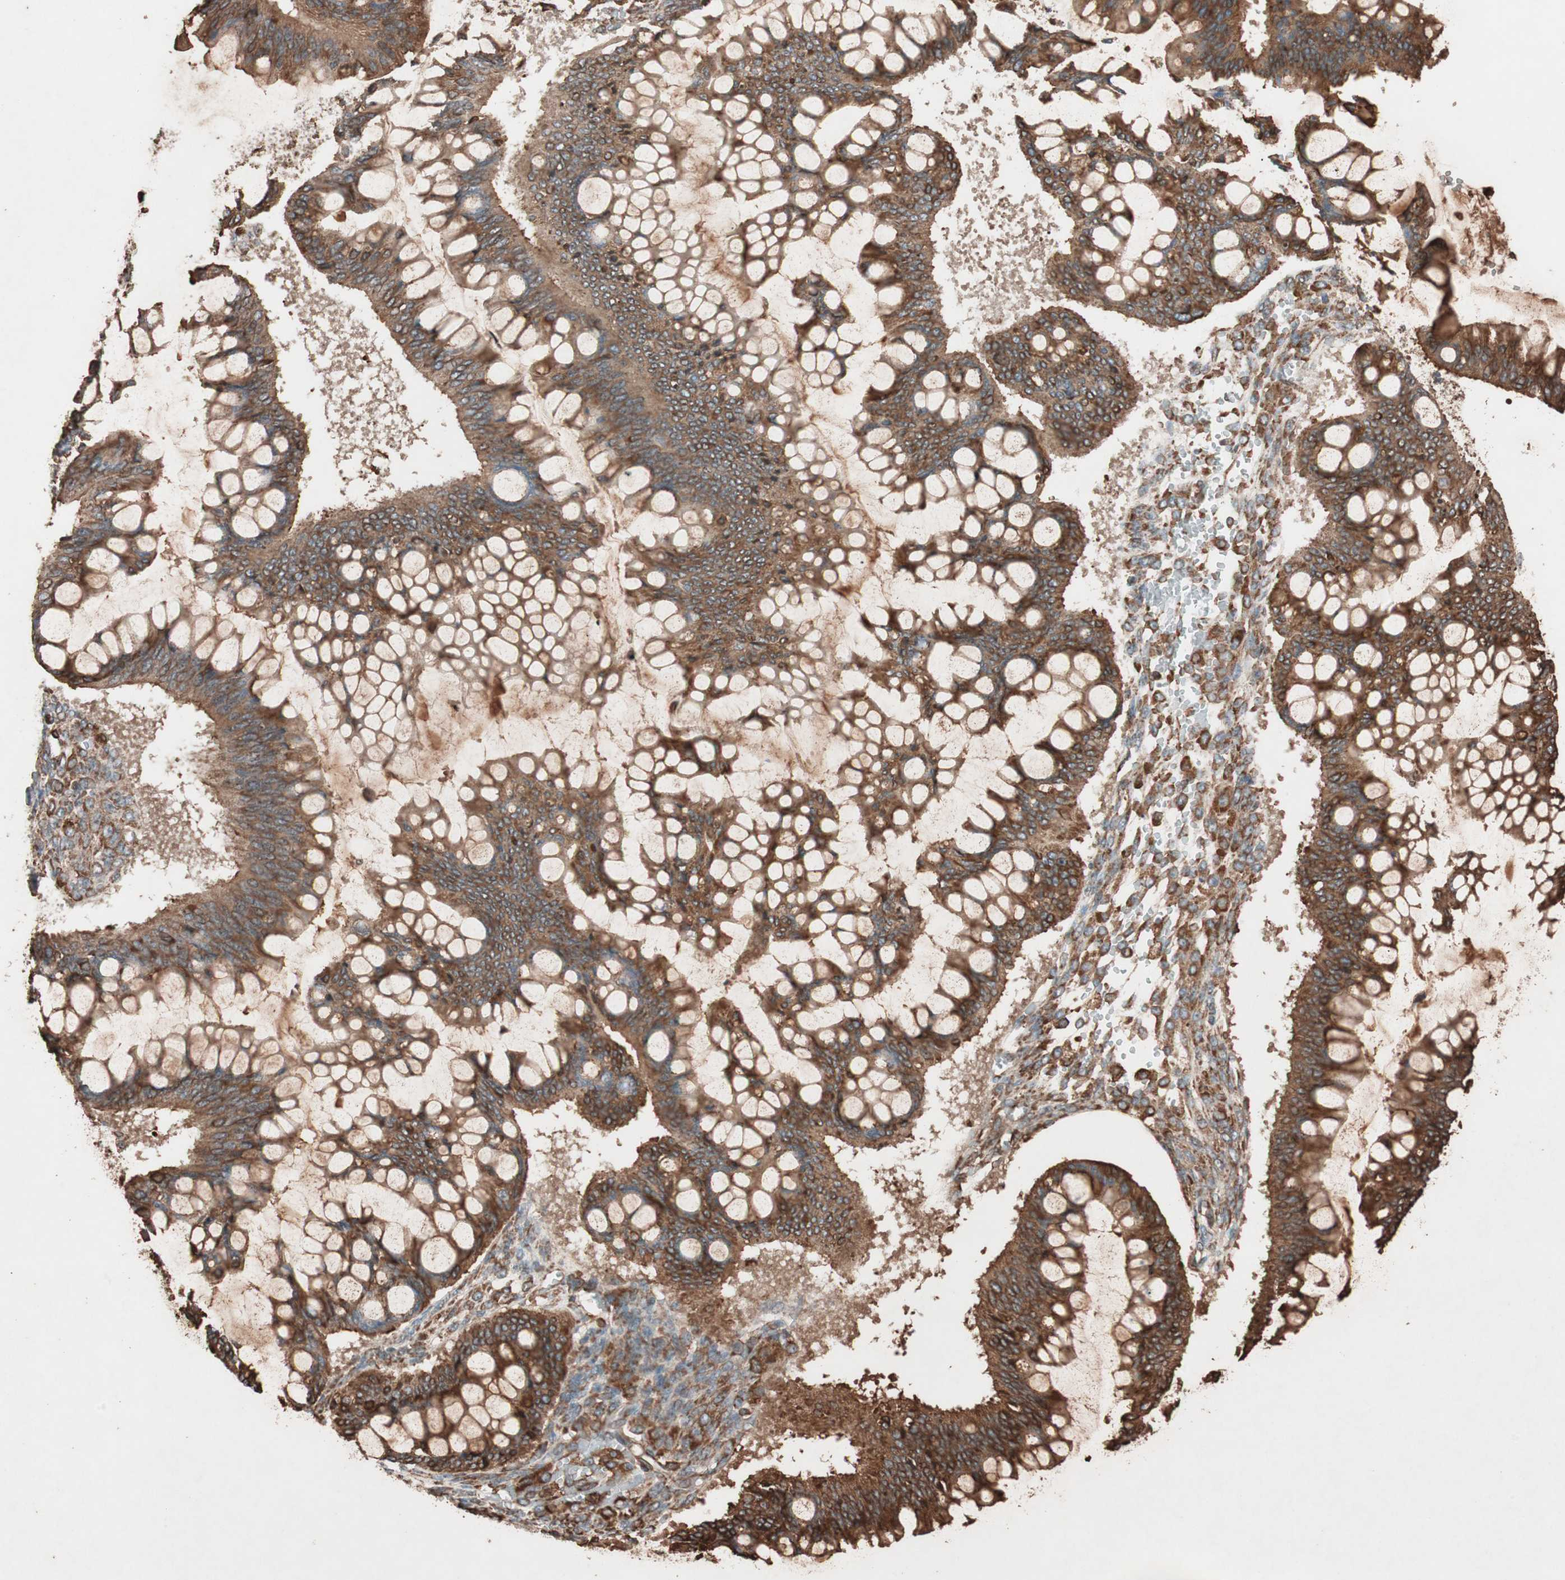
{"staining": {"intensity": "strong", "quantity": ">75%", "location": "cytoplasmic/membranous"}, "tissue": "ovarian cancer", "cell_type": "Tumor cells", "image_type": "cancer", "snomed": [{"axis": "morphology", "description": "Cystadenocarcinoma, mucinous, NOS"}, {"axis": "topography", "description": "Ovary"}], "caption": "Immunohistochemical staining of human ovarian mucinous cystadenocarcinoma demonstrates high levels of strong cytoplasmic/membranous positivity in approximately >75% of tumor cells.", "gene": "VEGFA", "patient": {"sex": "female", "age": 73}}